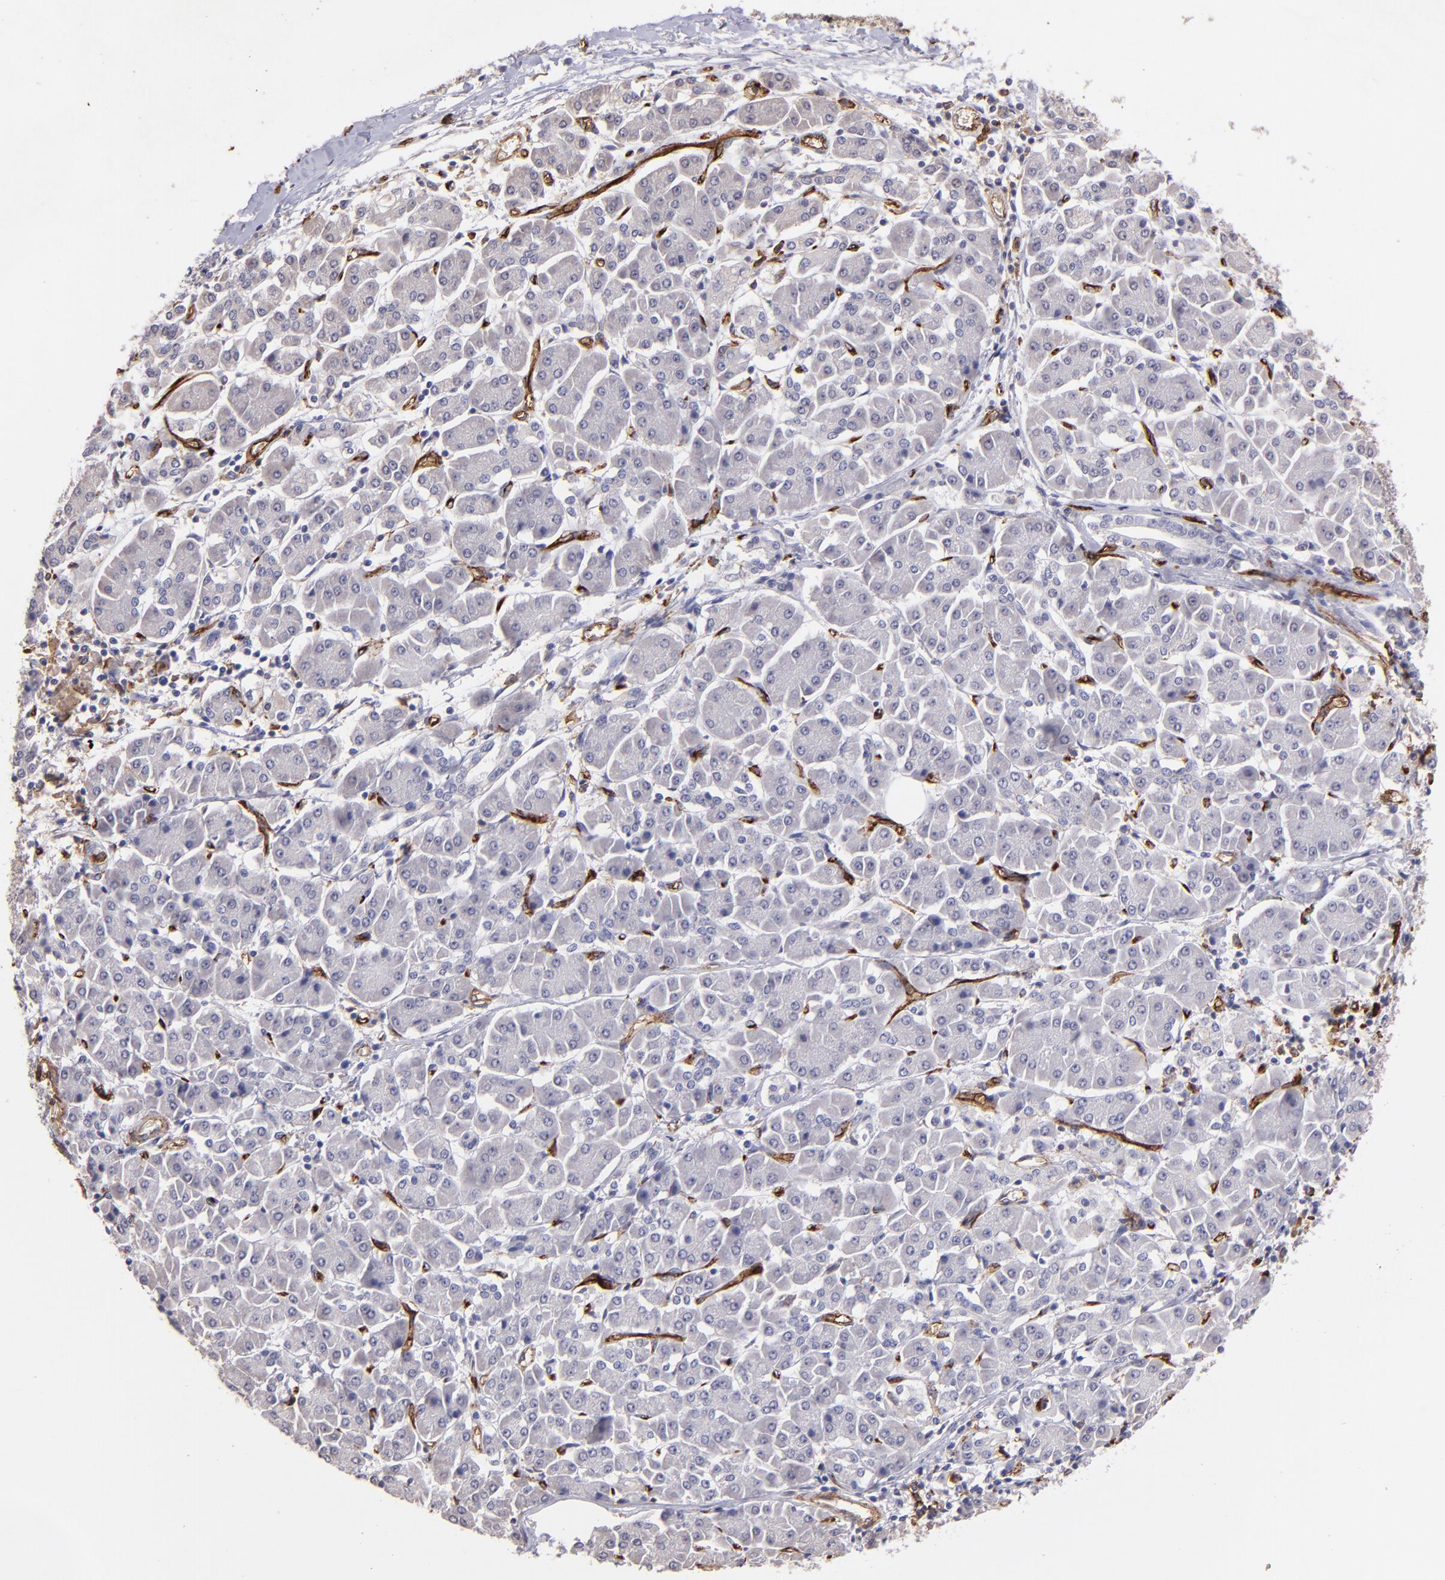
{"staining": {"intensity": "negative", "quantity": "none", "location": "none"}, "tissue": "pancreatic cancer", "cell_type": "Tumor cells", "image_type": "cancer", "snomed": [{"axis": "morphology", "description": "Adenocarcinoma, NOS"}, {"axis": "topography", "description": "Pancreas"}], "caption": "Immunohistochemistry (IHC) of human pancreatic cancer reveals no positivity in tumor cells.", "gene": "DYSF", "patient": {"sex": "female", "age": 57}}